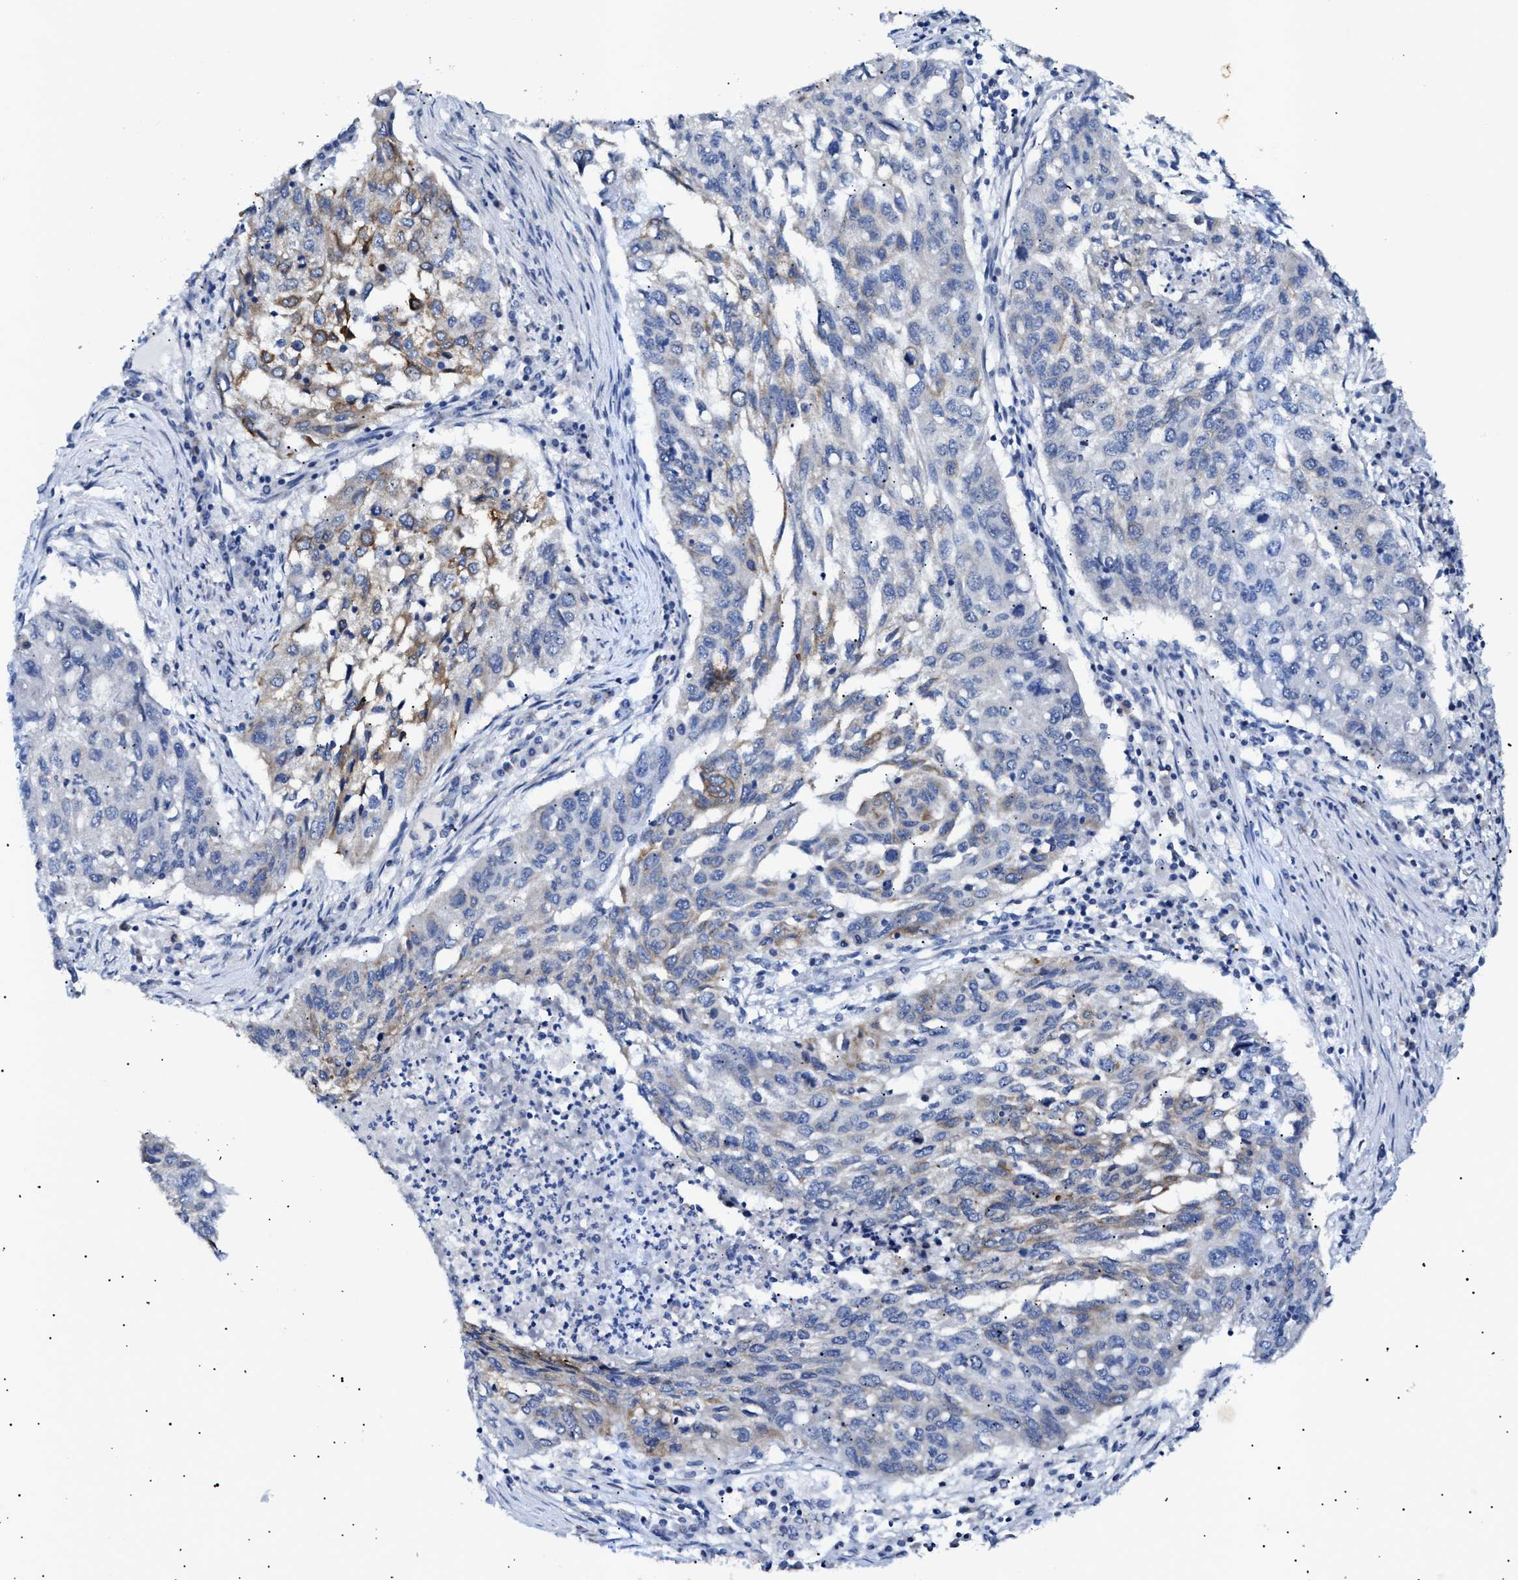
{"staining": {"intensity": "negative", "quantity": "none", "location": "none"}, "tissue": "lung cancer", "cell_type": "Tumor cells", "image_type": "cancer", "snomed": [{"axis": "morphology", "description": "Squamous cell carcinoma, NOS"}, {"axis": "topography", "description": "Lung"}], "caption": "The immunohistochemistry image has no significant positivity in tumor cells of lung cancer tissue.", "gene": "JAG1", "patient": {"sex": "female", "age": 63}}